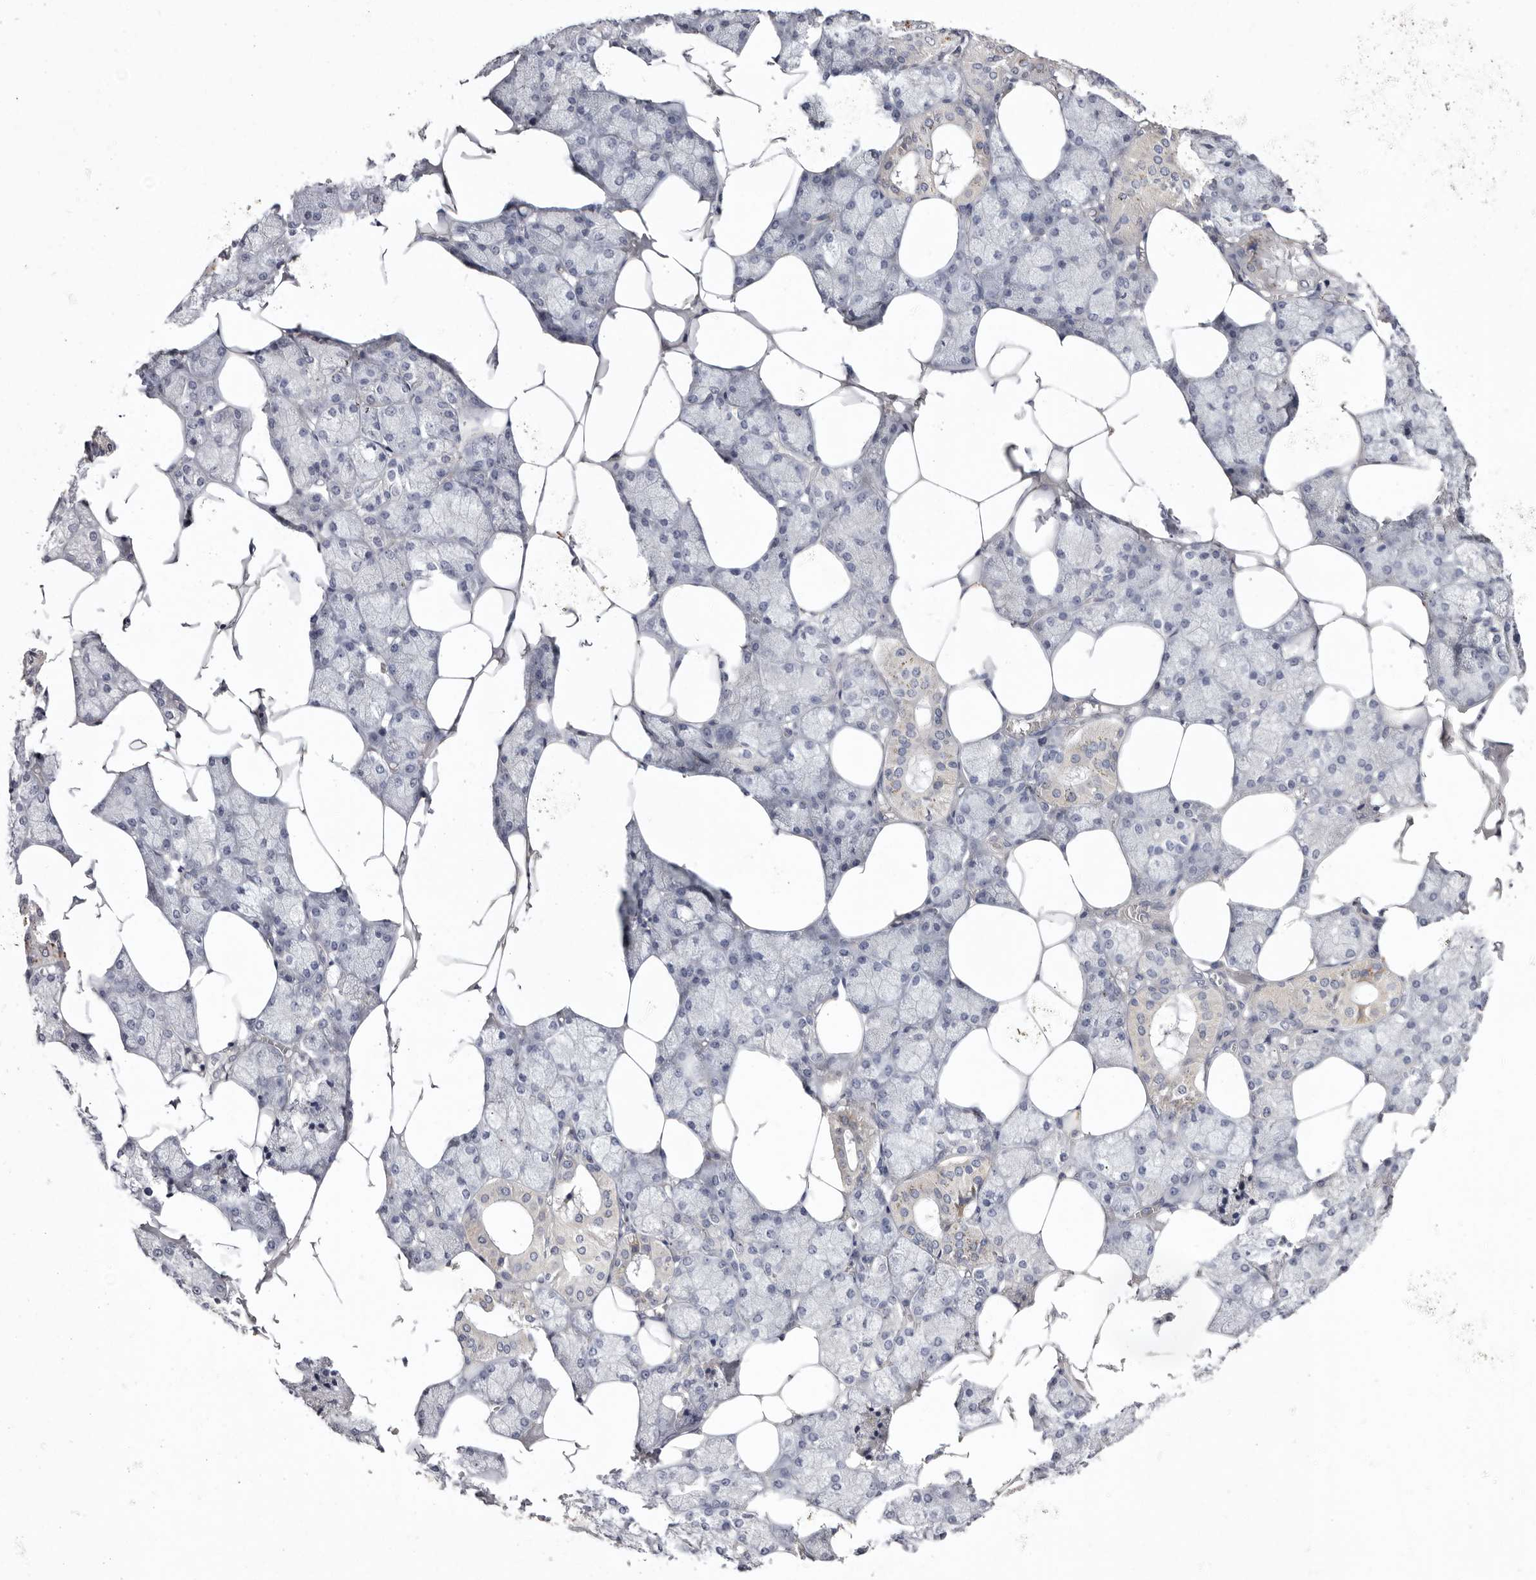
{"staining": {"intensity": "negative", "quantity": "none", "location": "none"}, "tissue": "salivary gland", "cell_type": "Glandular cells", "image_type": "normal", "snomed": [{"axis": "morphology", "description": "Normal tissue, NOS"}, {"axis": "topography", "description": "Salivary gland"}], "caption": "This is an immunohistochemistry (IHC) histopathology image of benign salivary gland. There is no positivity in glandular cells.", "gene": "S1PR5", "patient": {"sex": "male", "age": 62}}